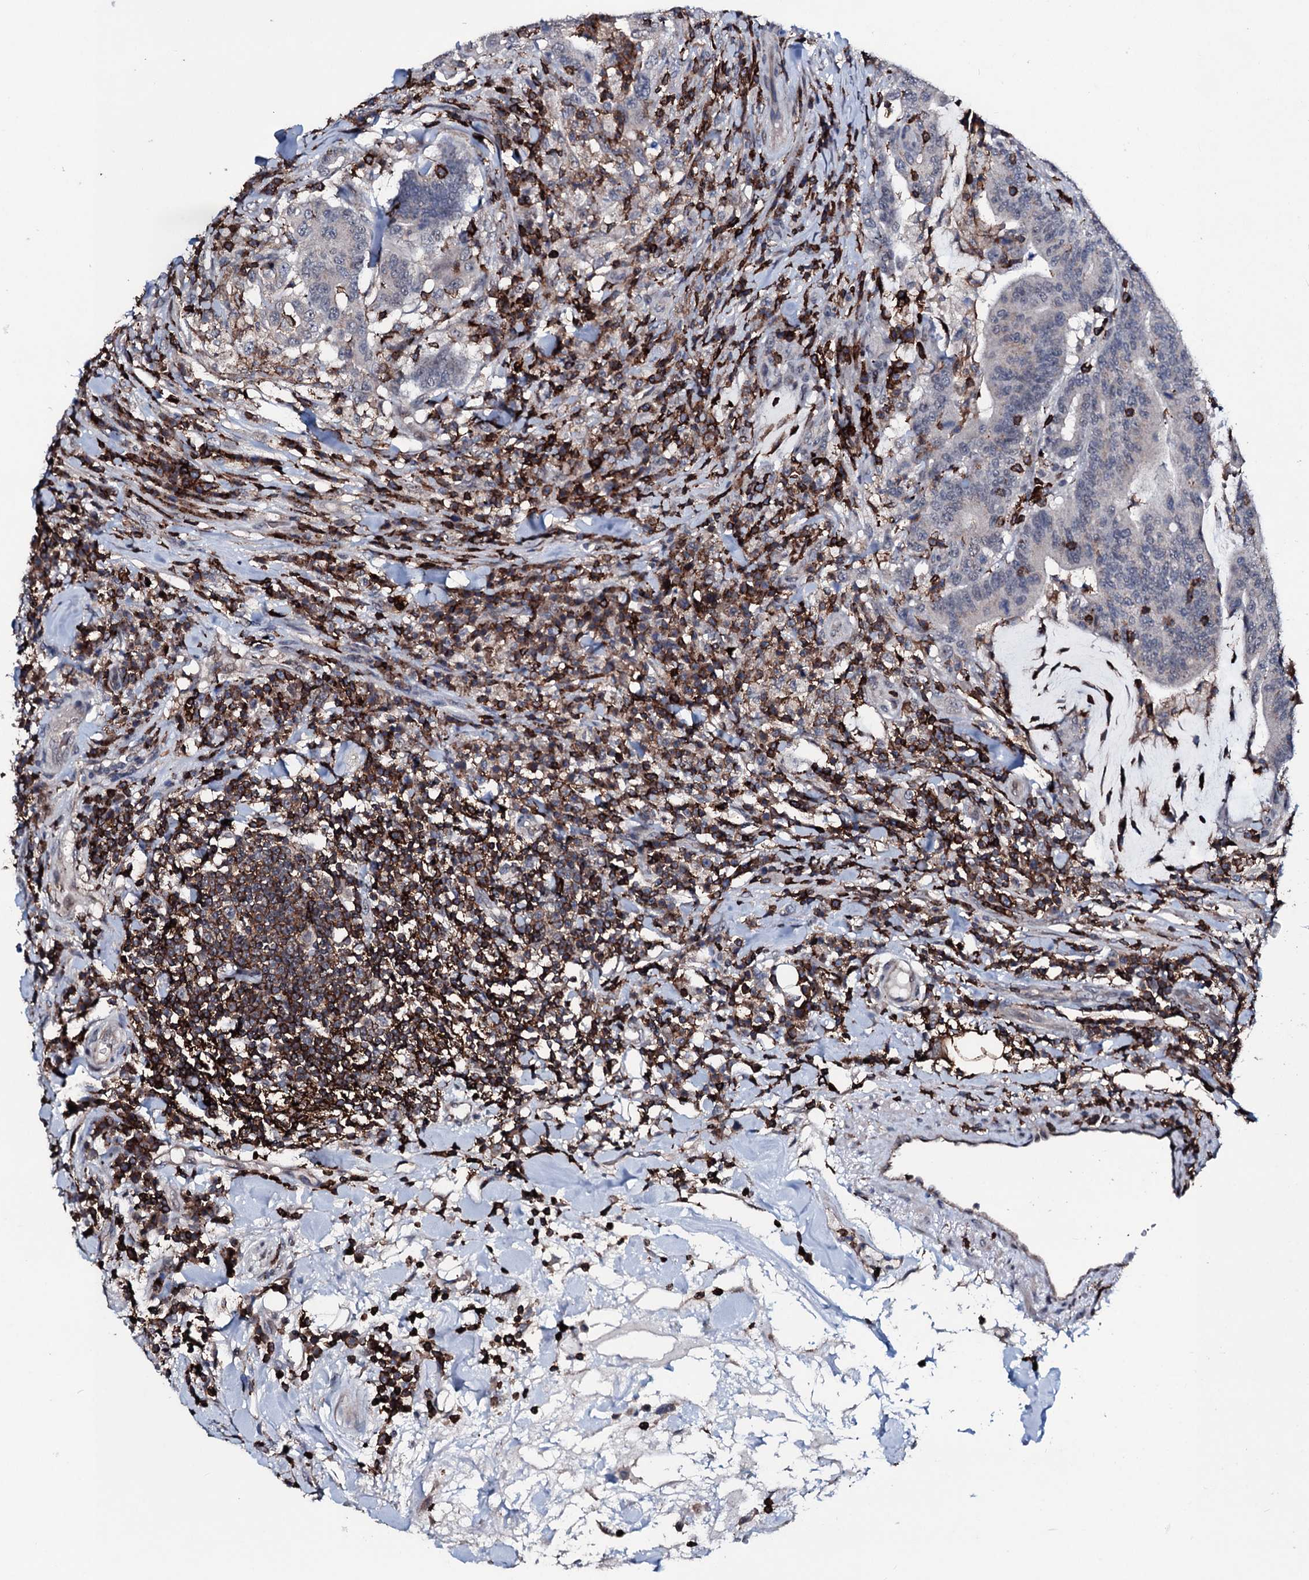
{"staining": {"intensity": "weak", "quantity": "25%-75%", "location": "cytoplasmic/membranous"}, "tissue": "colorectal cancer", "cell_type": "Tumor cells", "image_type": "cancer", "snomed": [{"axis": "morphology", "description": "Adenocarcinoma, NOS"}, {"axis": "topography", "description": "Colon"}], "caption": "Immunohistochemistry of human colorectal adenocarcinoma reveals low levels of weak cytoplasmic/membranous staining in about 25%-75% of tumor cells.", "gene": "OGFOD2", "patient": {"sex": "female", "age": 66}}